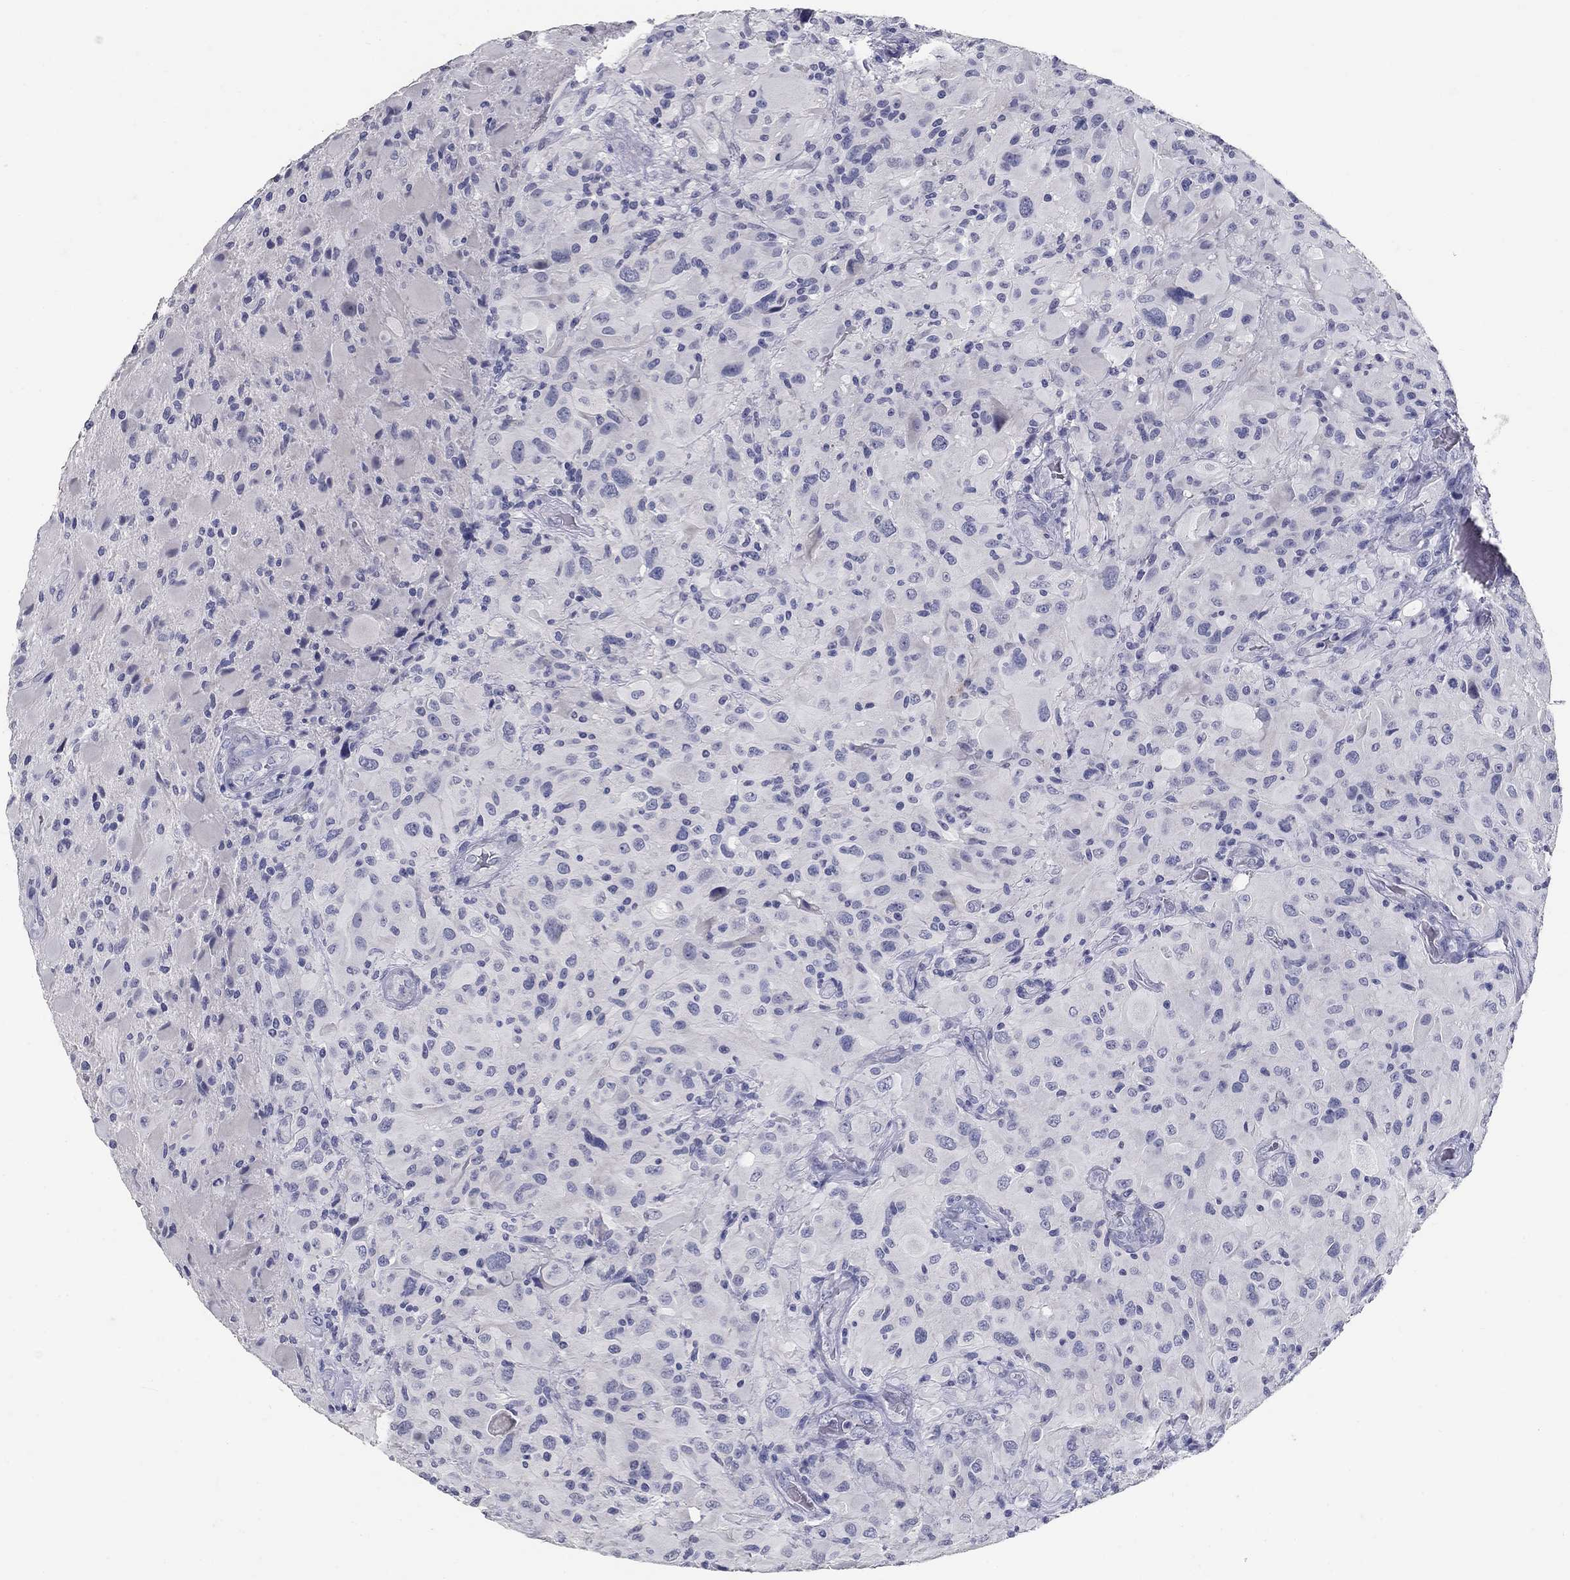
{"staining": {"intensity": "negative", "quantity": "none", "location": "none"}, "tissue": "glioma", "cell_type": "Tumor cells", "image_type": "cancer", "snomed": [{"axis": "morphology", "description": "Glioma, malignant, High grade"}, {"axis": "topography", "description": "Cerebral cortex"}], "caption": "Human glioma stained for a protein using immunohistochemistry (IHC) reveals no expression in tumor cells.", "gene": "POMC", "patient": {"sex": "male", "age": 35}}